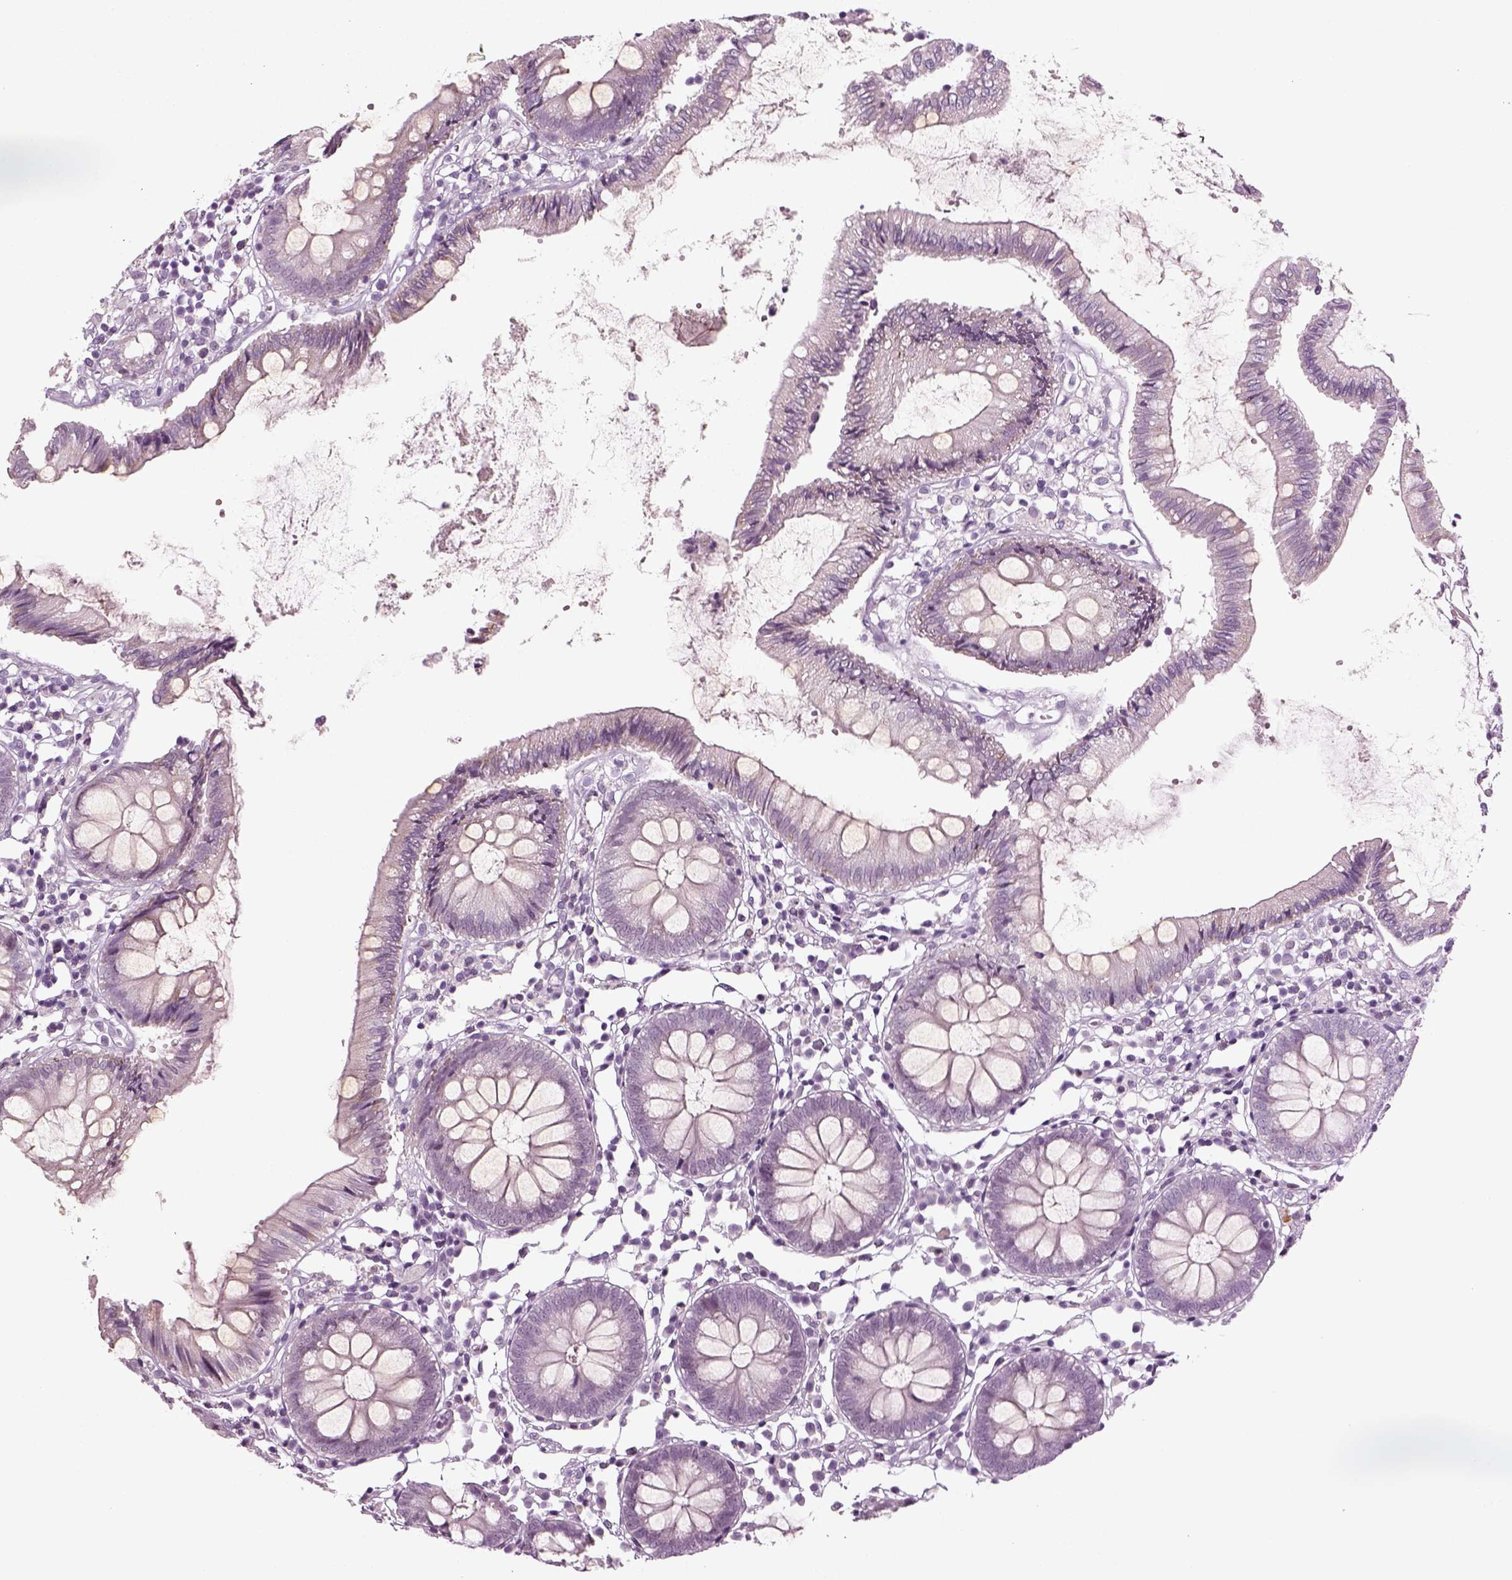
{"staining": {"intensity": "negative", "quantity": "none", "location": "none"}, "tissue": "colon", "cell_type": "Endothelial cells", "image_type": "normal", "snomed": [{"axis": "morphology", "description": "Normal tissue, NOS"}, {"axis": "morphology", "description": "Adenocarcinoma, NOS"}, {"axis": "topography", "description": "Colon"}], "caption": "Immunohistochemistry micrograph of normal colon: colon stained with DAB (3,3'-diaminobenzidine) shows no significant protein expression in endothelial cells.", "gene": "KRT75", "patient": {"sex": "male", "age": 83}}